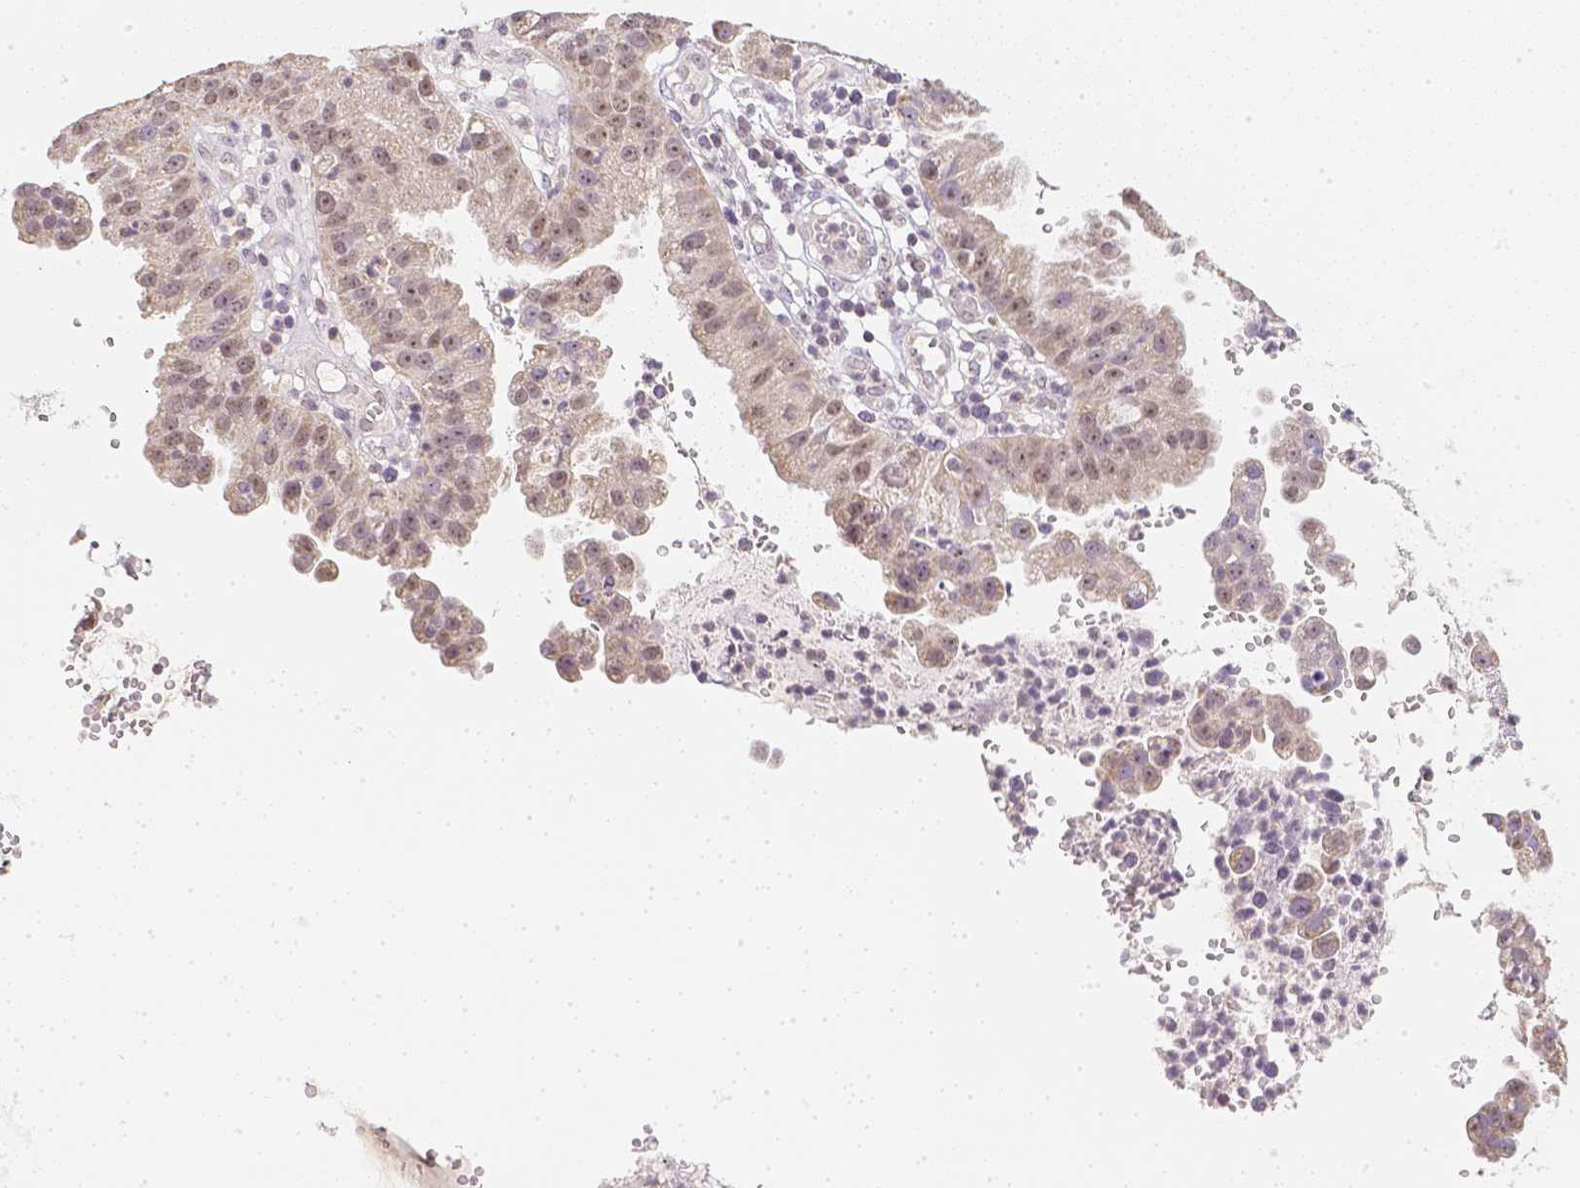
{"staining": {"intensity": "moderate", "quantity": ">75%", "location": "cytoplasmic/membranous,nuclear"}, "tissue": "cervical cancer", "cell_type": "Tumor cells", "image_type": "cancer", "snomed": [{"axis": "morphology", "description": "Adenocarcinoma, NOS"}, {"axis": "topography", "description": "Cervix"}], "caption": "There is medium levels of moderate cytoplasmic/membranous and nuclear staining in tumor cells of cervical cancer, as demonstrated by immunohistochemical staining (brown color).", "gene": "NVL", "patient": {"sex": "female", "age": 34}}